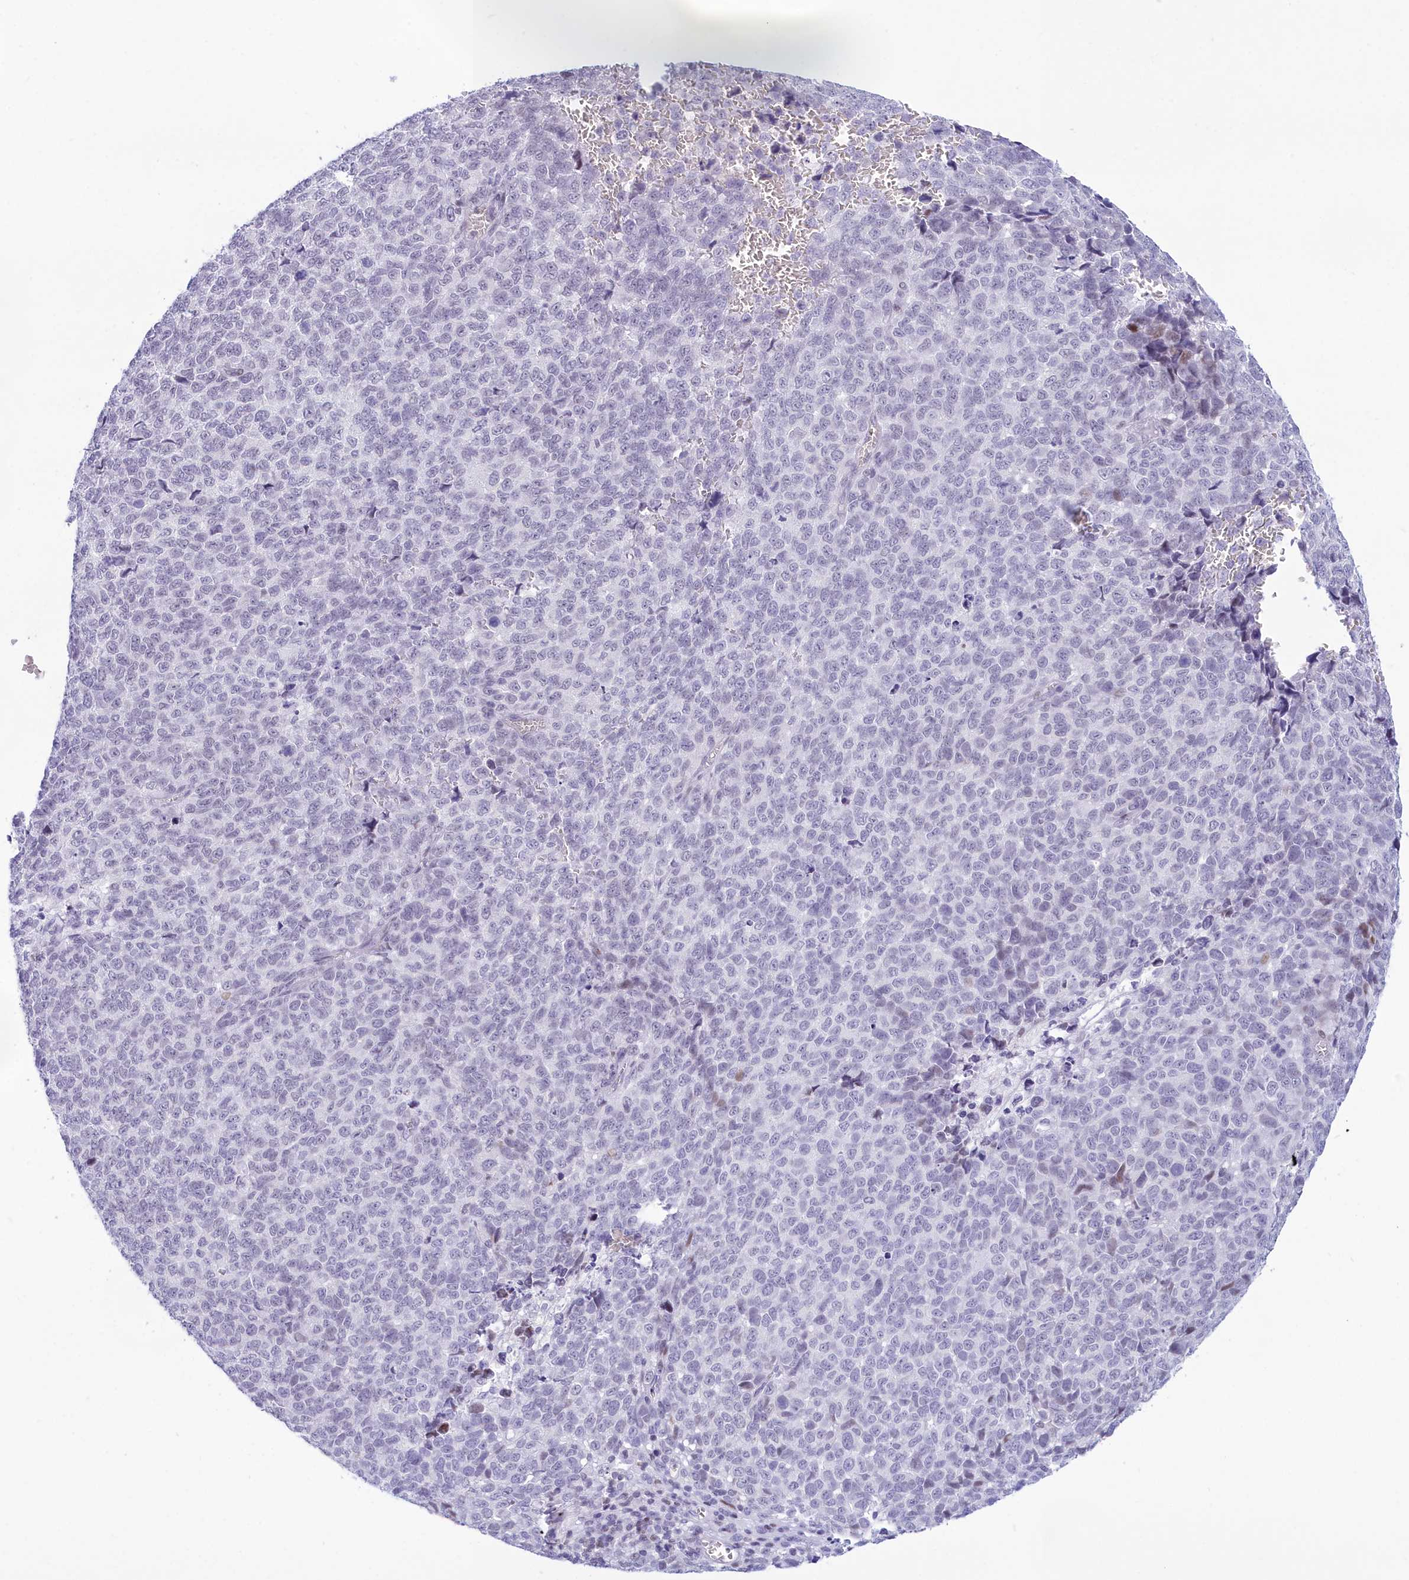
{"staining": {"intensity": "negative", "quantity": "none", "location": "none"}, "tissue": "melanoma", "cell_type": "Tumor cells", "image_type": "cancer", "snomed": [{"axis": "morphology", "description": "Malignant melanoma, NOS"}, {"axis": "topography", "description": "Nose, NOS"}], "caption": "Immunohistochemistry image of neoplastic tissue: human melanoma stained with DAB (3,3'-diaminobenzidine) reveals no significant protein positivity in tumor cells.", "gene": "SNX20", "patient": {"sex": "female", "age": 48}}